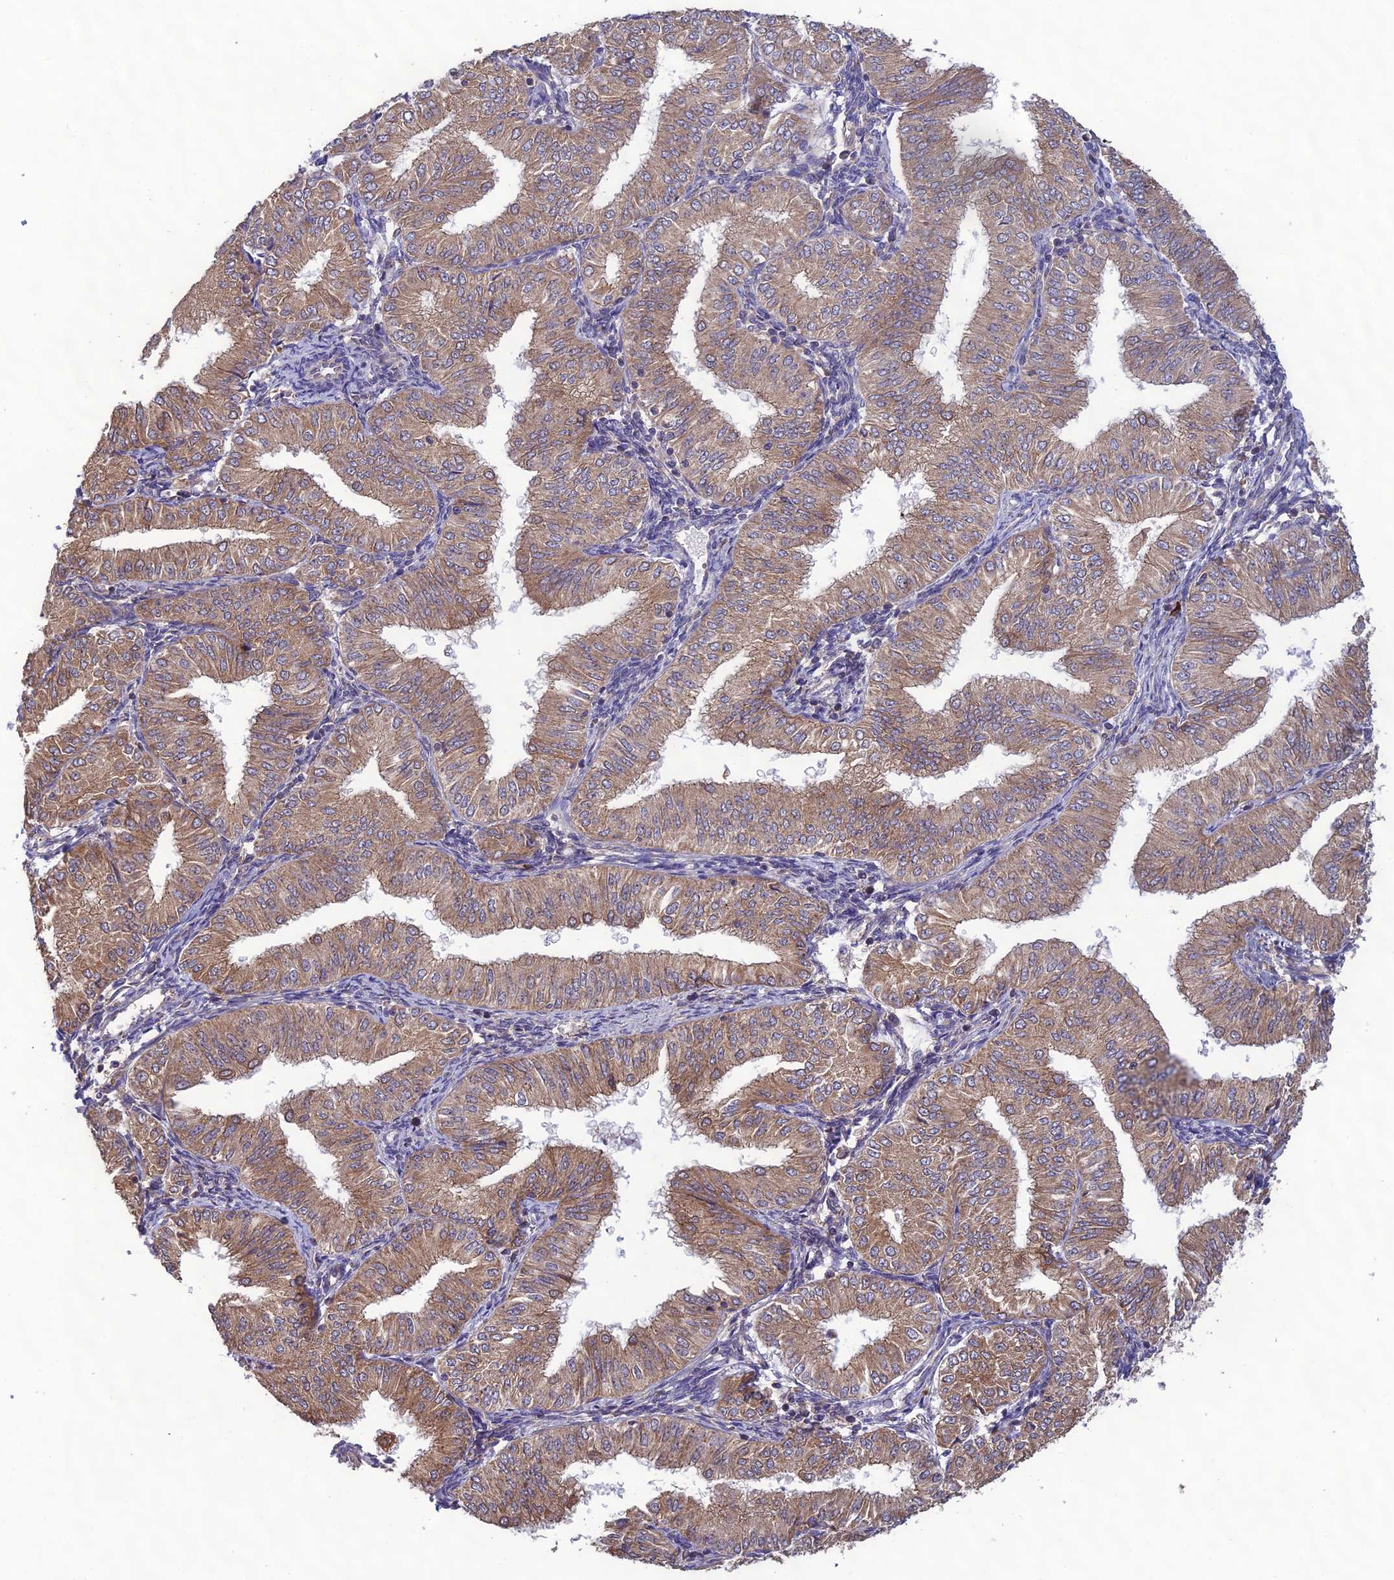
{"staining": {"intensity": "moderate", "quantity": ">75%", "location": "cytoplasmic/membranous"}, "tissue": "endometrial cancer", "cell_type": "Tumor cells", "image_type": "cancer", "snomed": [{"axis": "morphology", "description": "Normal tissue, NOS"}, {"axis": "morphology", "description": "Adenocarcinoma, NOS"}, {"axis": "topography", "description": "Endometrium"}], "caption": "Protein staining of endometrial cancer tissue demonstrates moderate cytoplasmic/membranous positivity in approximately >75% of tumor cells. (DAB (3,3'-diaminobenzidine) IHC with brightfield microscopy, high magnification).", "gene": "MRNIP", "patient": {"sex": "female", "age": 53}}